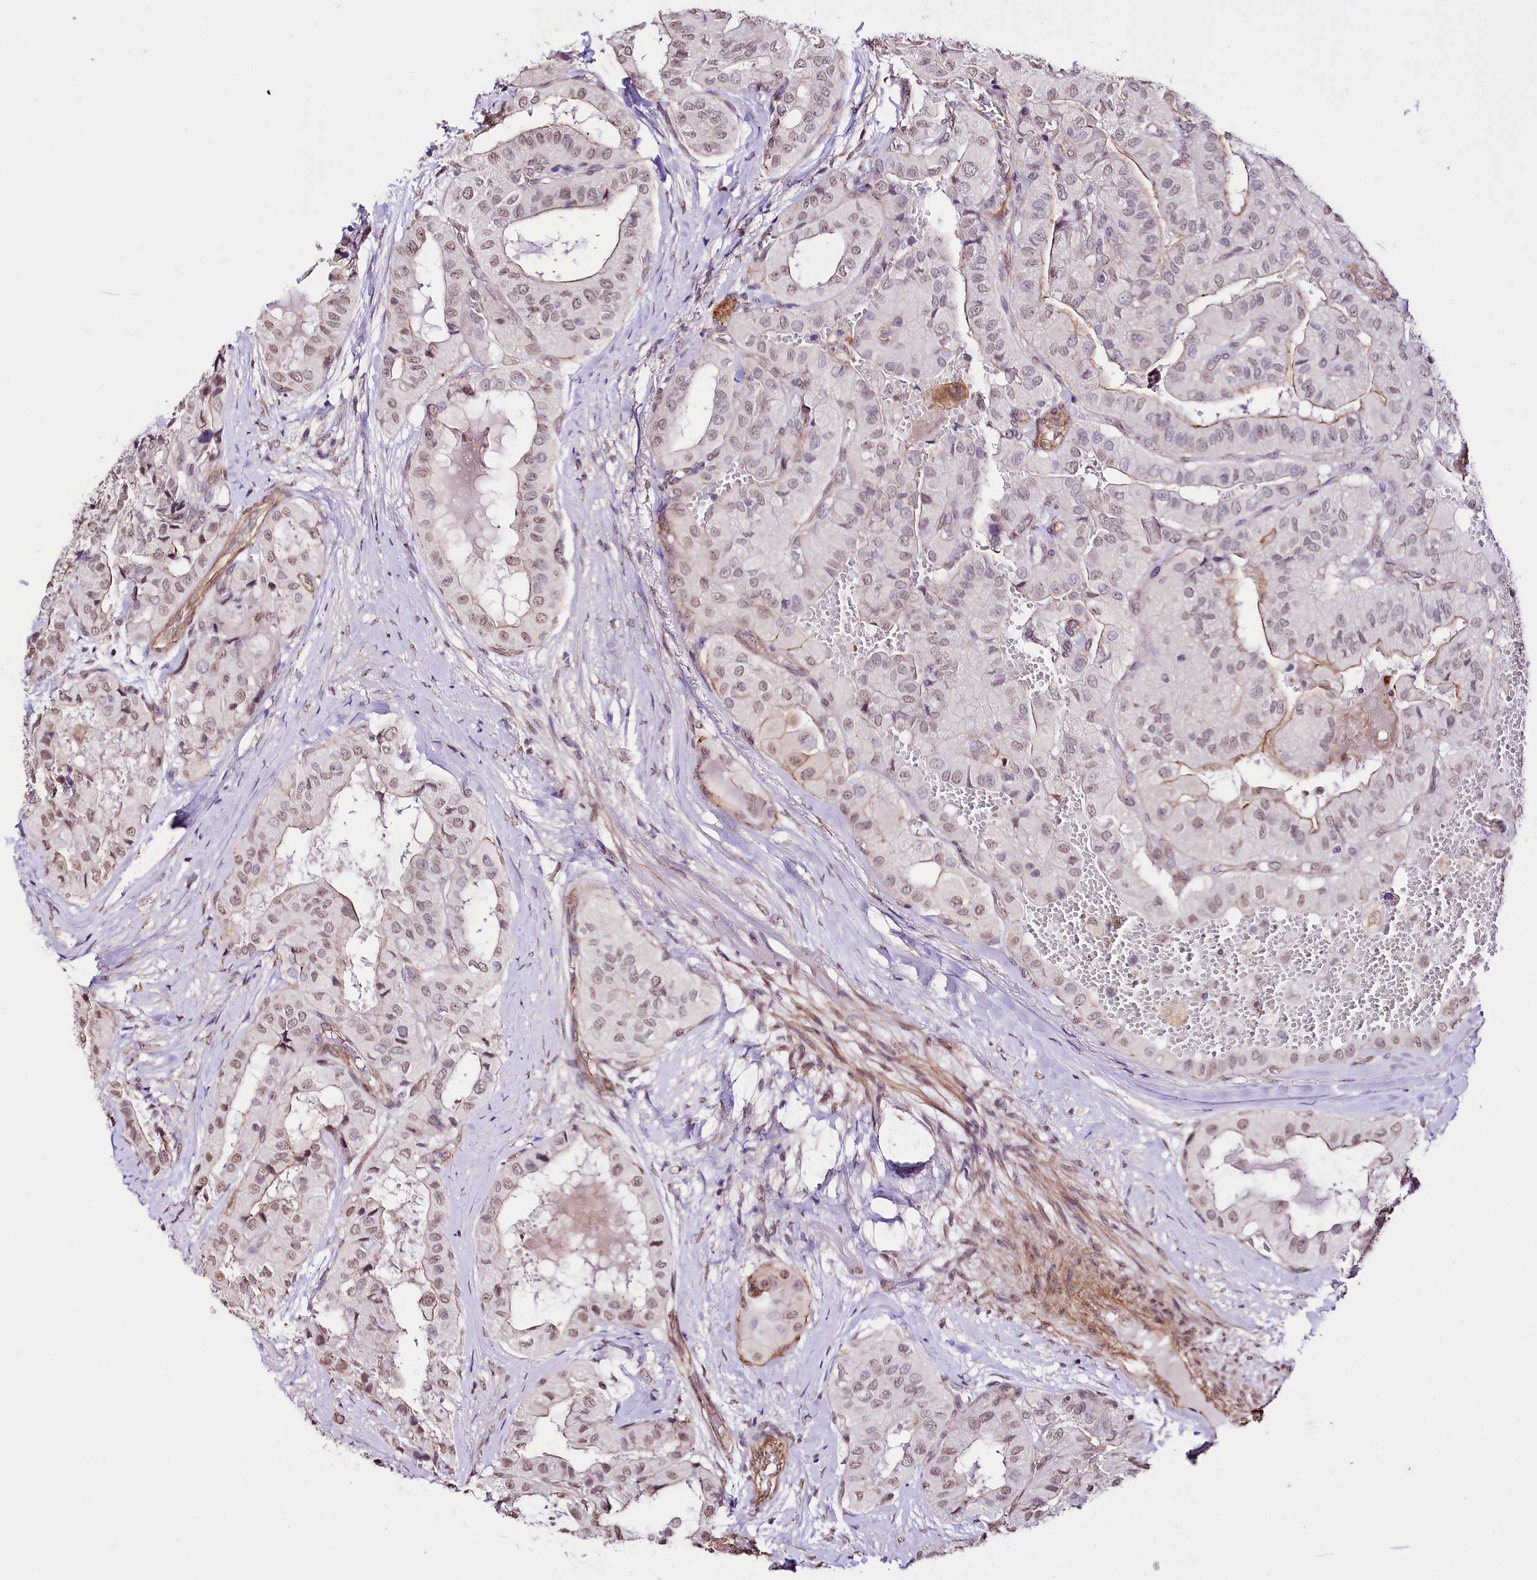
{"staining": {"intensity": "weak", "quantity": "25%-75%", "location": "cytoplasmic/membranous,nuclear"}, "tissue": "thyroid cancer", "cell_type": "Tumor cells", "image_type": "cancer", "snomed": [{"axis": "morphology", "description": "Papillary adenocarcinoma, NOS"}, {"axis": "topography", "description": "Thyroid gland"}], "caption": "Thyroid cancer (papillary adenocarcinoma) tissue demonstrates weak cytoplasmic/membranous and nuclear staining in about 25%-75% of tumor cells", "gene": "ST7", "patient": {"sex": "female", "age": 59}}